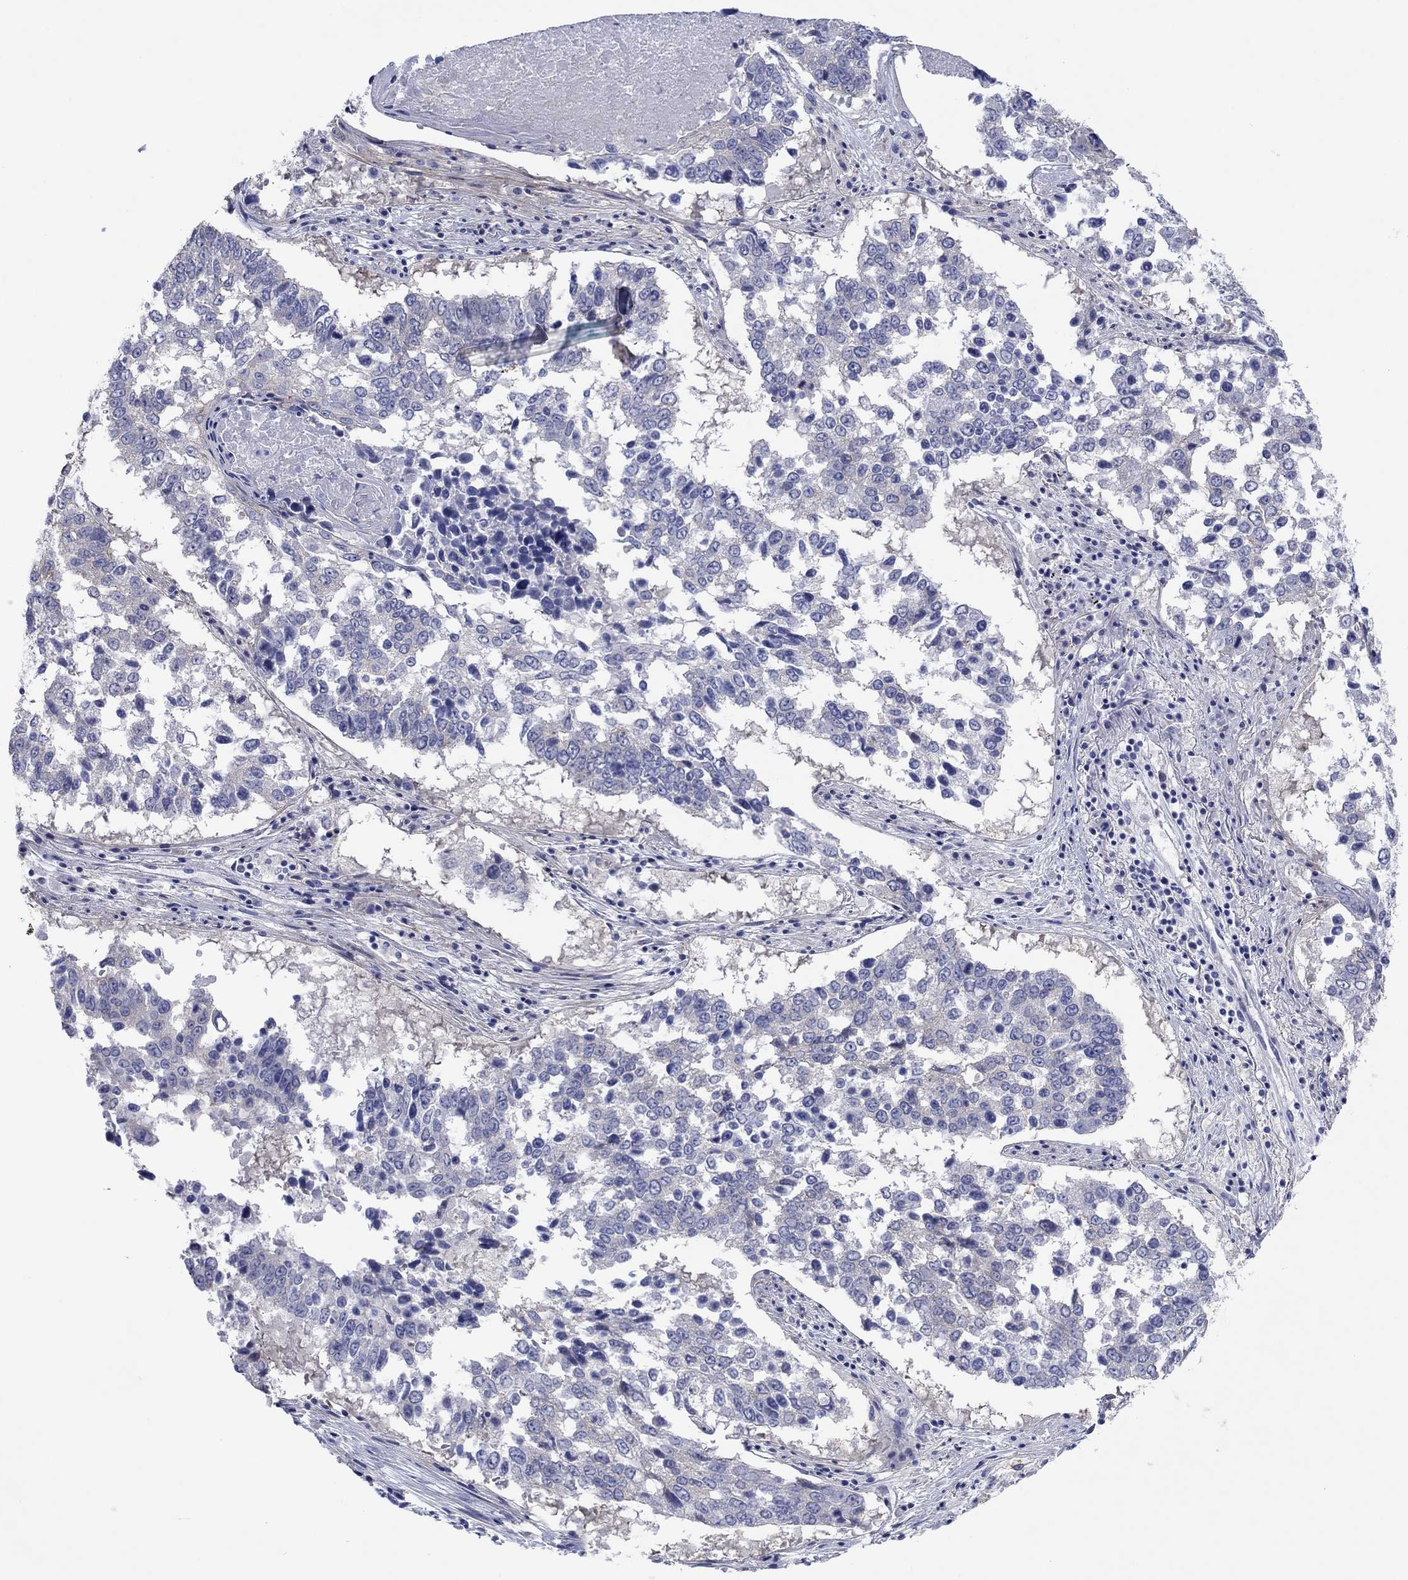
{"staining": {"intensity": "negative", "quantity": "none", "location": "none"}, "tissue": "lung cancer", "cell_type": "Tumor cells", "image_type": "cancer", "snomed": [{"axis": "morphology", "description": "Squamous cell carcinoma, NOS"}, {"axis": "topography", "description": "Lung"}], "caption": "This micrograph is of lung squamous cell carcinoma stained with immunohistochemistry to label a protein in brown with the nuclei are counter-stained blue. There is no positivity in tumor cells.", "gene": "TPRN", "patient": {"sex": "male", "age": 82}}